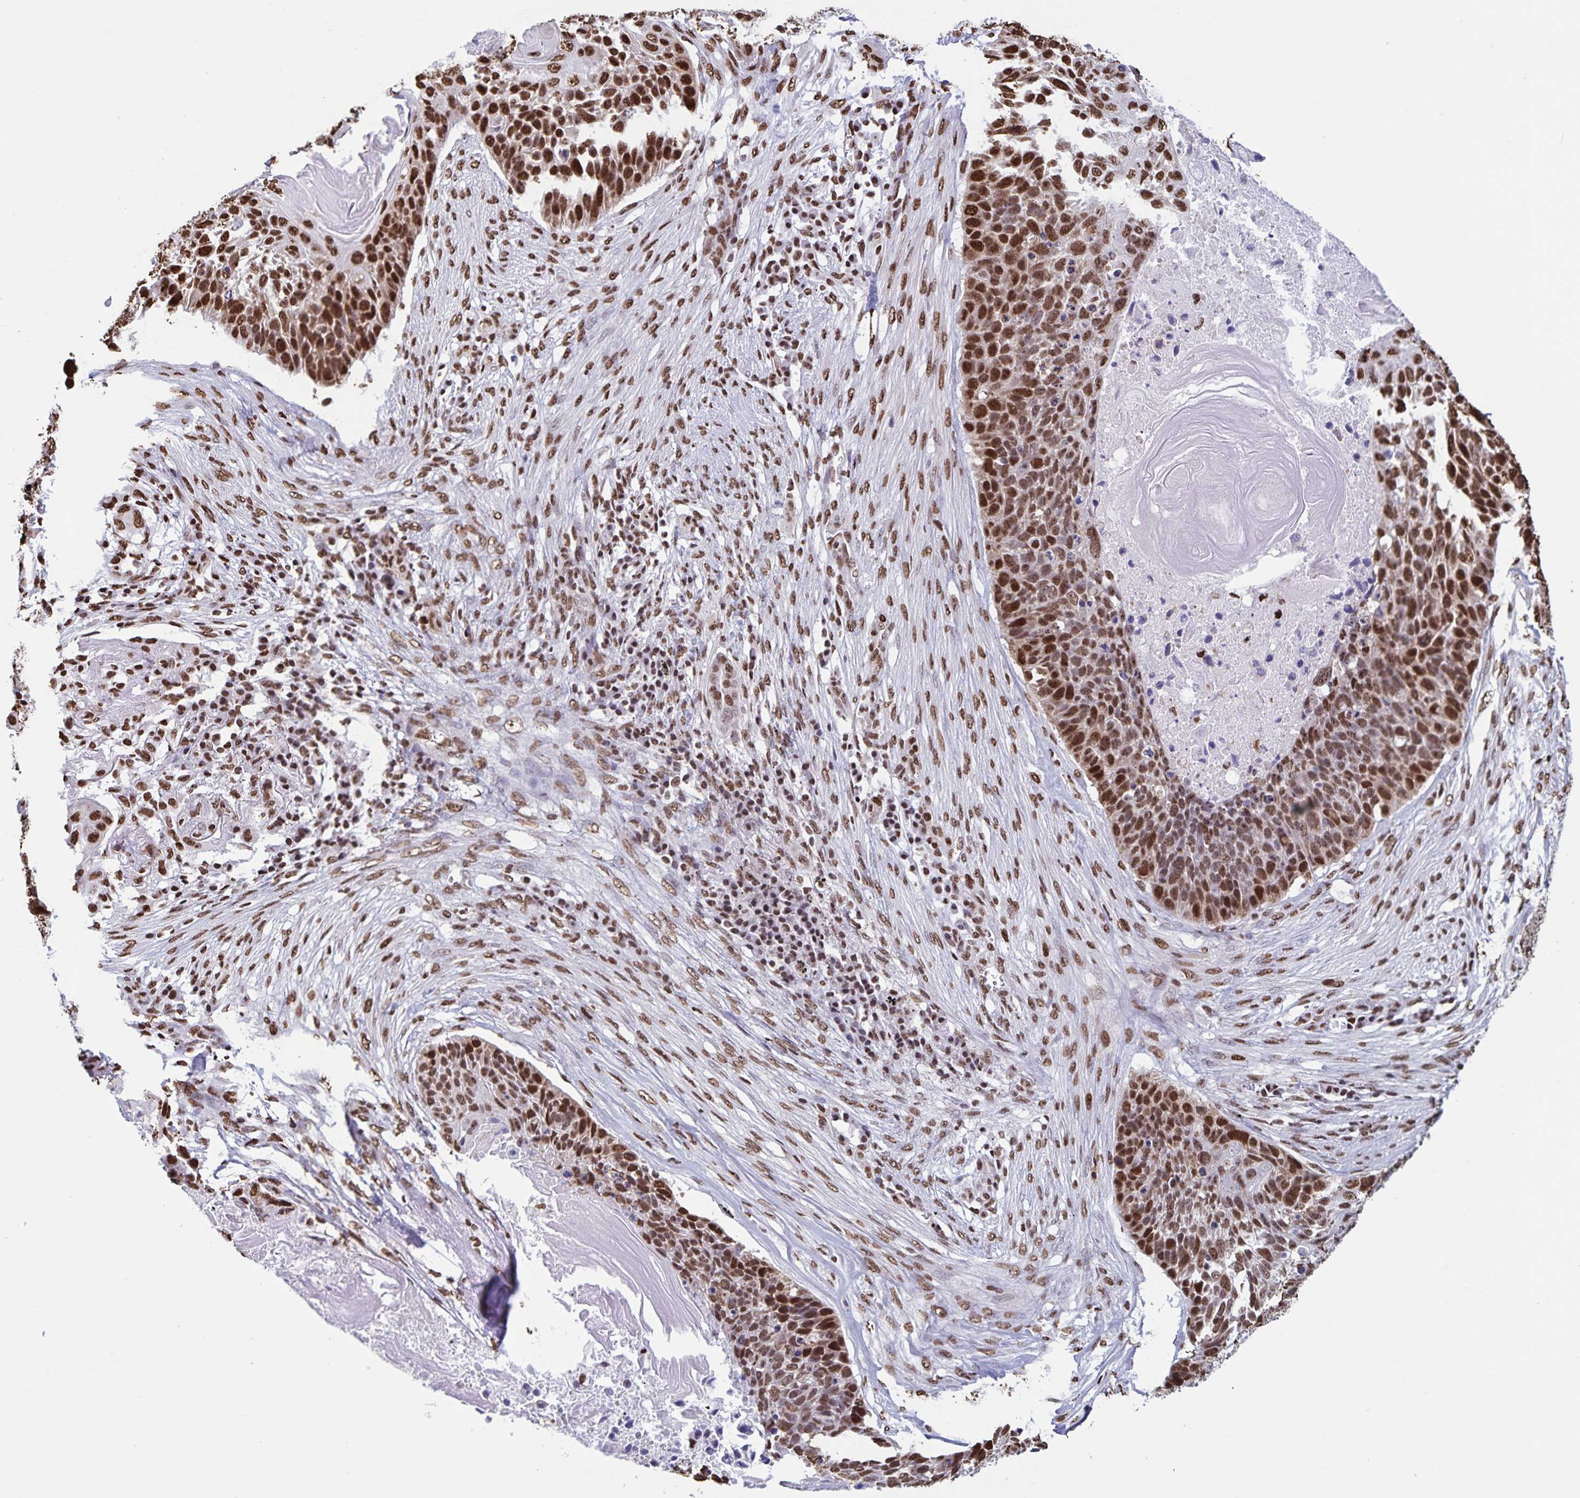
{"staining": {"intensity": "strong", "quantity": ">75%", "location": "nuclear"}, "tissue": "lung cancer", "cell_type": "Tumor cells", "image_type": "cancer", "snomed": [{"axis": "morphology", "description": "Squamous cell carcinoma, NOS"}, {"axis": "topography", "description": "Lung"}], "caption": "Strong nuclear staining for a protein is identified in about >75% of tumor cells of lung cancer using immunohistochemistry (IHC).", "gene": "DUT", "patient": {"sex": "male", "age": 78}}